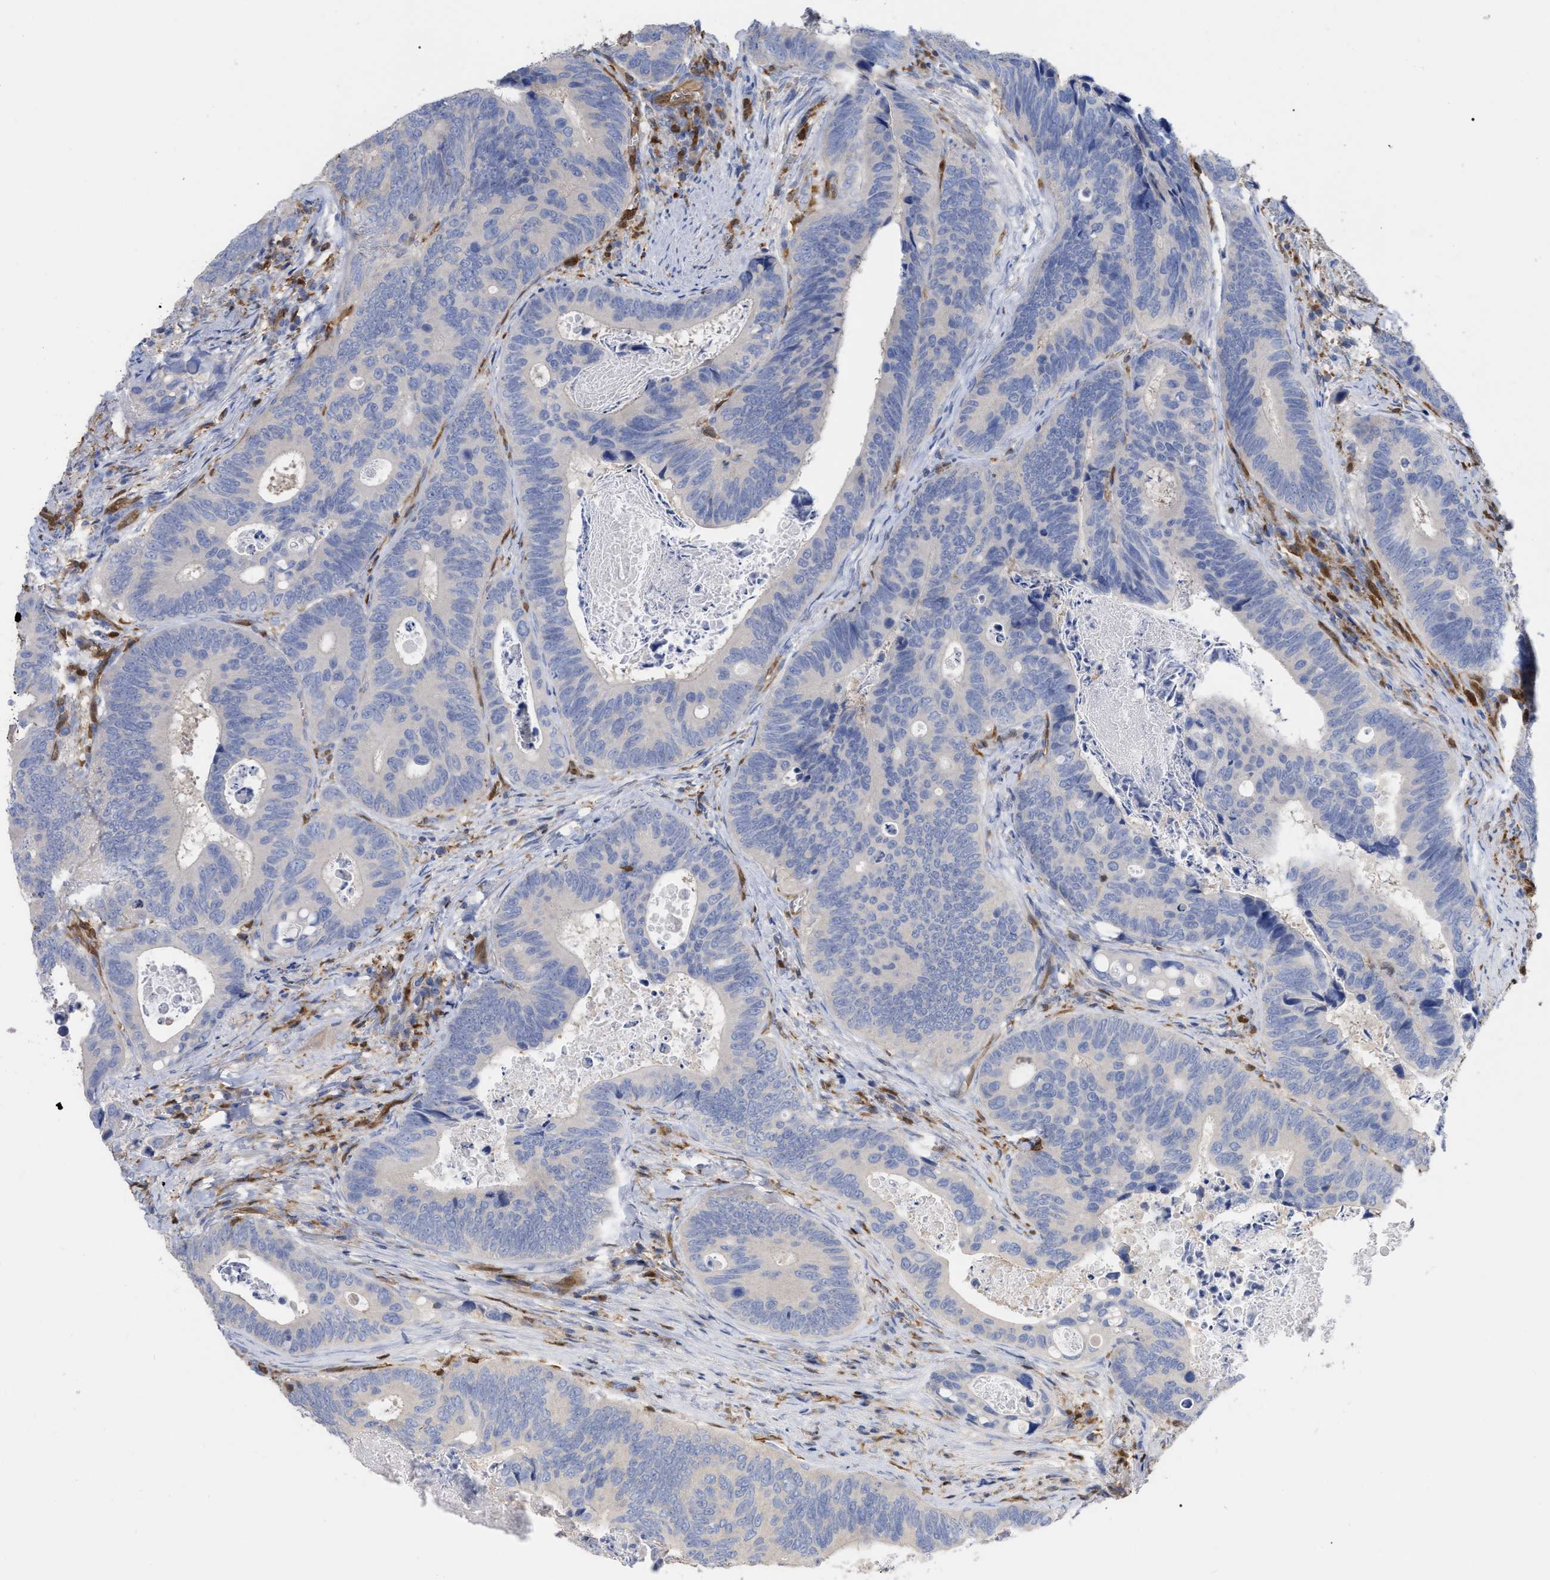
{"staining": {"intensity": "negative", "quantity": "none", "location": "none"}, "tissue": "colorectal cancer", "cell_type": "Tumor cells", "image_type": "cancer", "snomed": [{"axis": "morphology", "description": "Inflammation, NOS"}, {"axis": "morphology", "description": "Adenocarcinoma, NOS"}, {"axis": "topography", "description": "Colon"}], "caption": "Tumor cells show no significant expression in adenocarcinoma (colorectal).", "gene": "GIMAP4", "patient": {"sex": "male", "age": 72}}